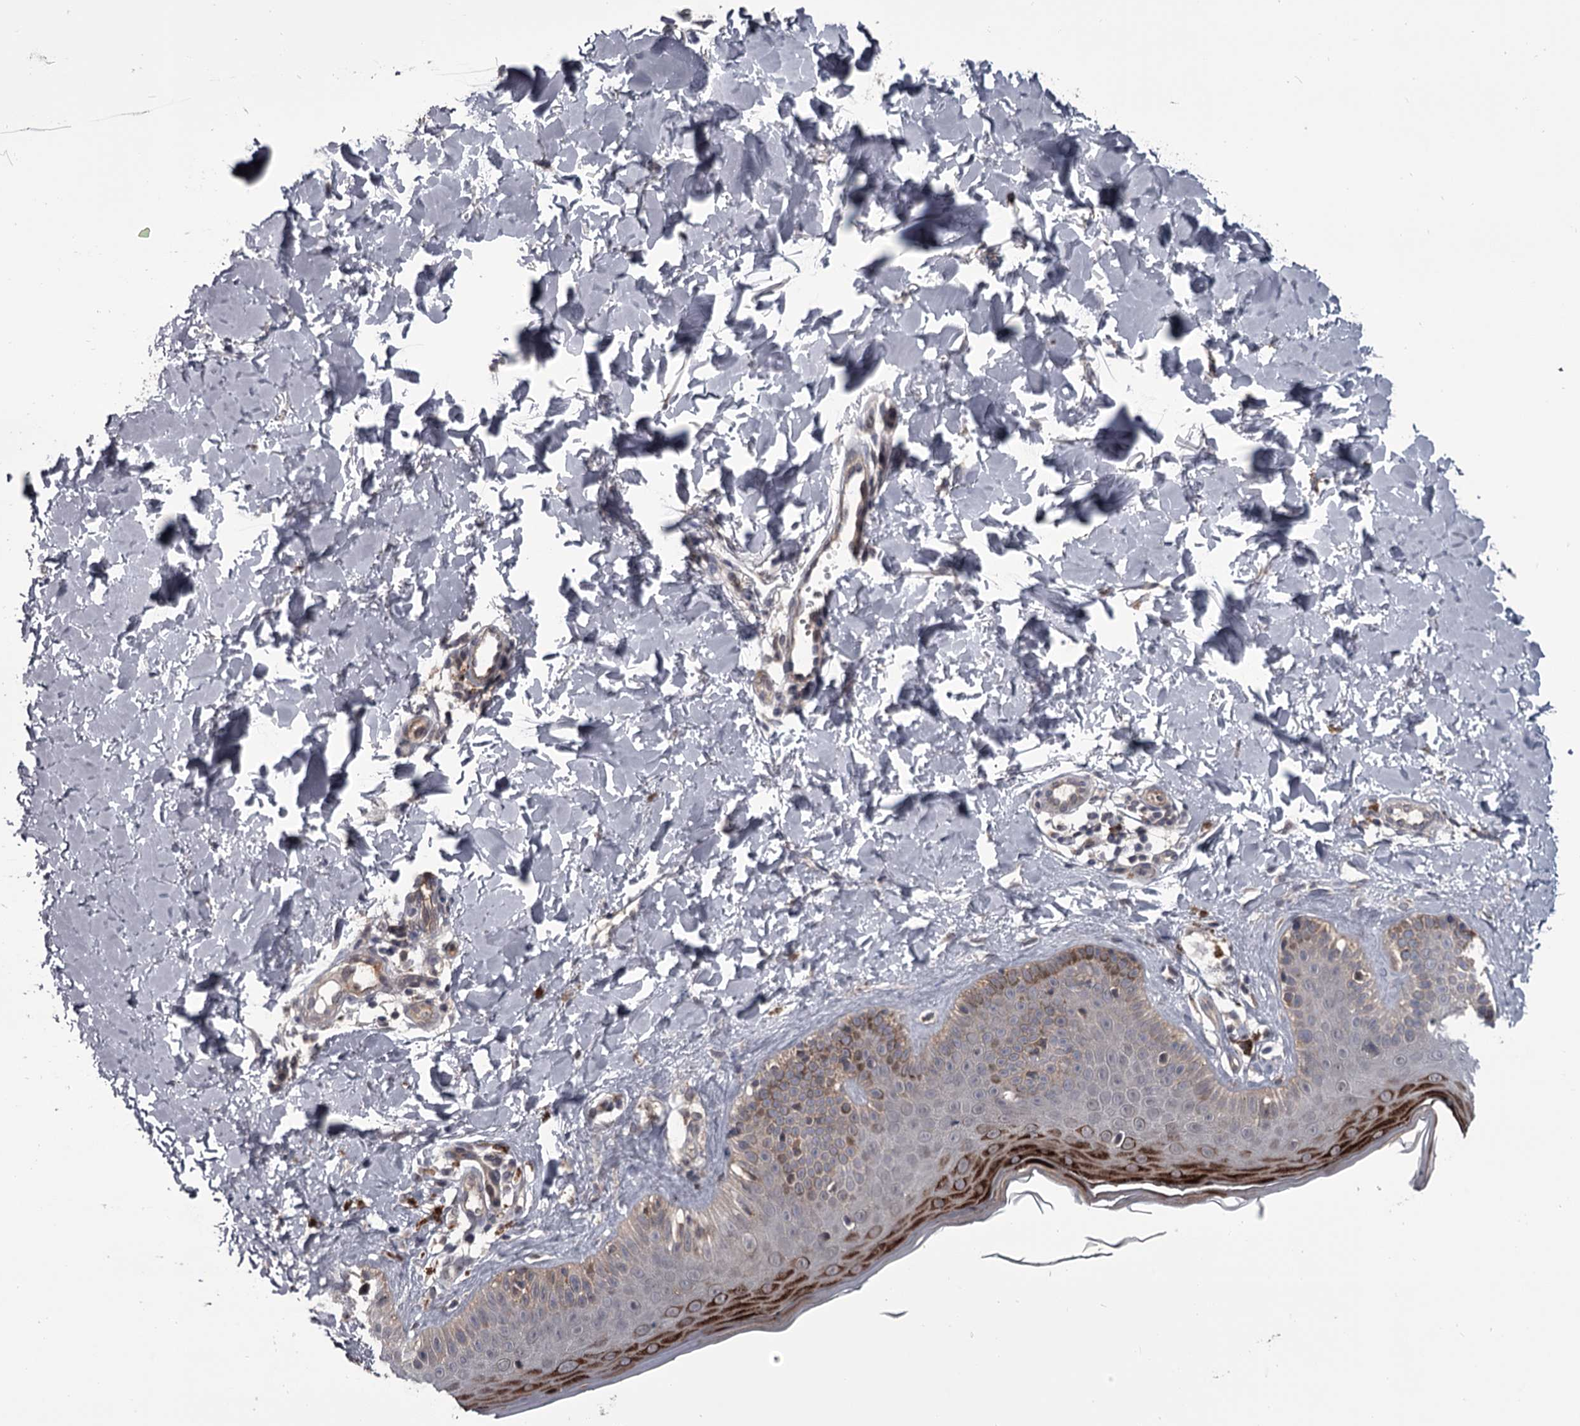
{"staining": {"intensity": "negative", "quantity": "none", "location": "none"}, "tissue": "skin", "cell_type": "Fibroblasts", "image_type": "normal", "snomed": [{"axis": "morphology", "description": "Normal tissue, NOS"}, {"axis": "topography", "description": "Skin"}], "caption": "Histopathology image shows no protein positivity in fibroblasts of benign skin. (DAB (3,3'-diaminobenzidine) IHC with hematoxylin counter stain).", "gene": "DAO", "patient": {"sex": "male", "age": 52}}